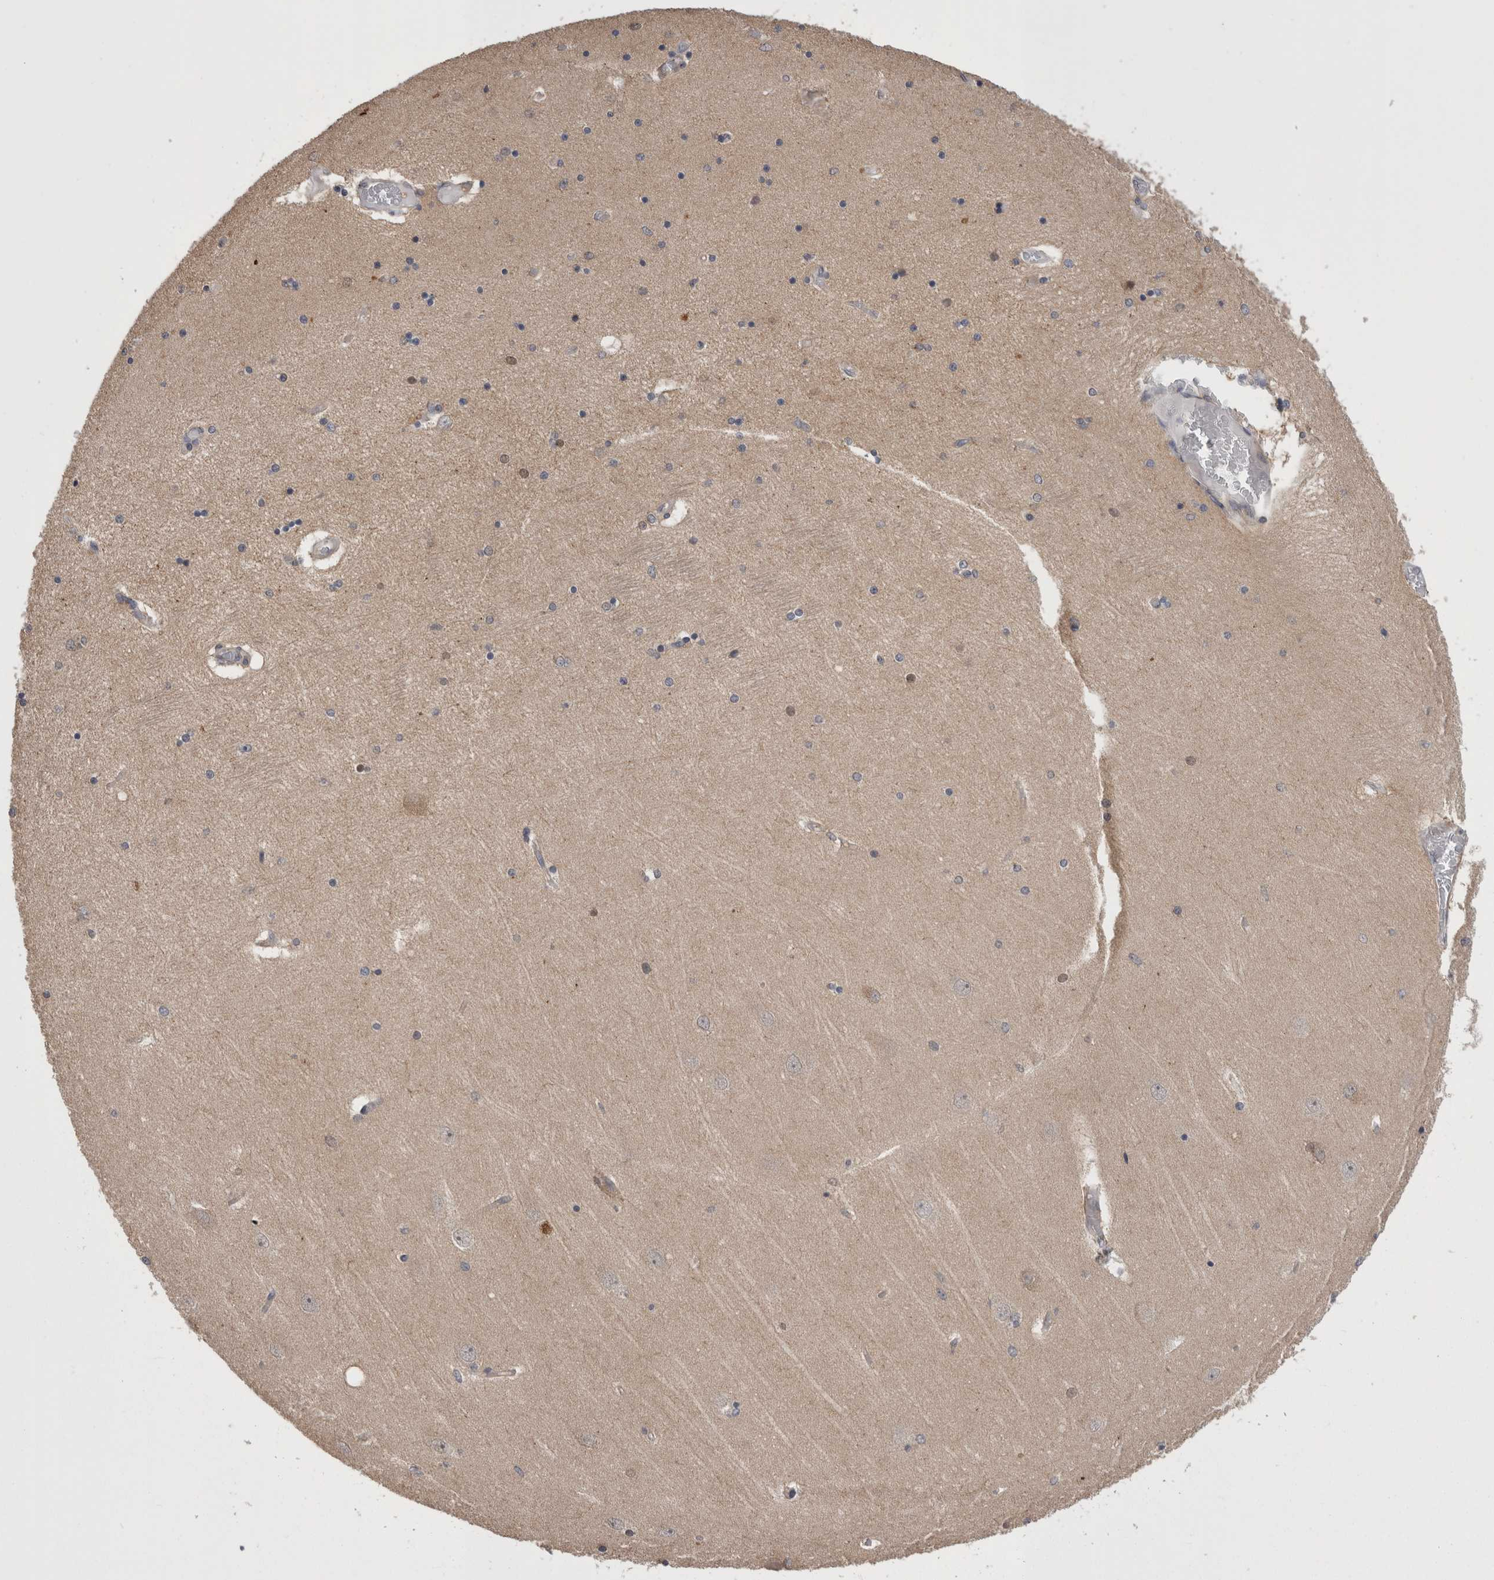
{"staining": {"intensity": "negative", "quantity": "none", "location": "none"}, "tissue": "hippocampus", "cell_type": "Glial cells", "image_type": "normal", "snomed": [{"axis": "morphology", "description": "Normal tissue, NOS"}, {"axis": "topography", "description": "Hippocampus"}], "caption": "This is a micrograph of immunohistochemistry staining of normal hippocampus, which shows no positivity in glial cells.", "gene": "DCTN6", "patient": {"sex": "female", "age": 54}}